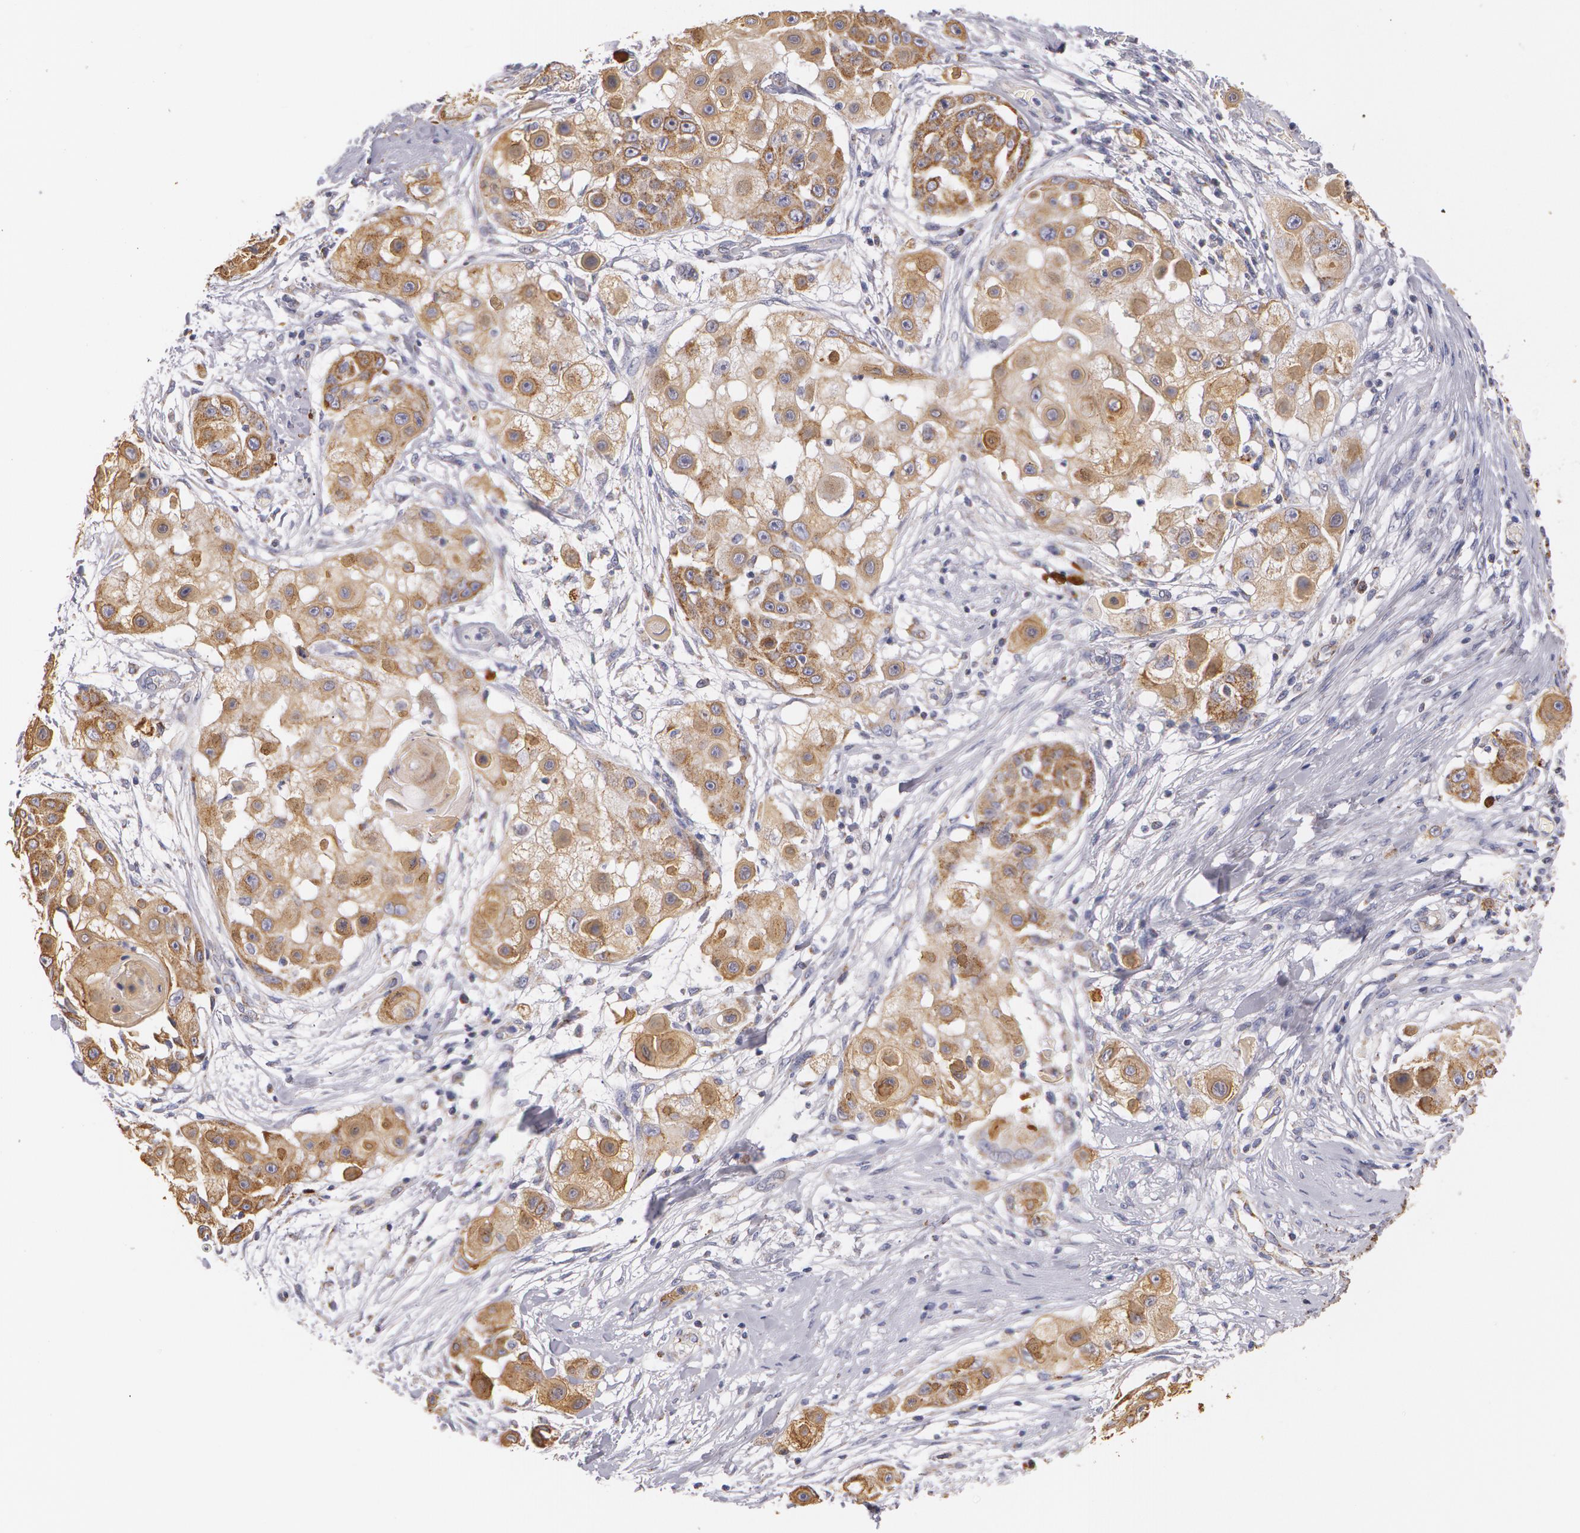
{"staining": {"intensity": "moderate", "quantity": ">75%", "location": "cytoplasmic/membranous"}, "tissue": "skin cancer", "cell_type": "Tumor cells", "image_type": "cancer", "snomed": [{"axis": "morphology", "description": "Squamous cell carcinoma, NOS"}, {"axis": "topography", "description": "Skin"}], "caption": "A micrograph showing moderate cytoplasmic/membranous positivity in about >75% of tumor cells in squamous cell carcinoma (skin), as visualized by brown immunohistochemical staining.", "gene": "KRT18", "patient": {"sex": "female", "age": 57}}